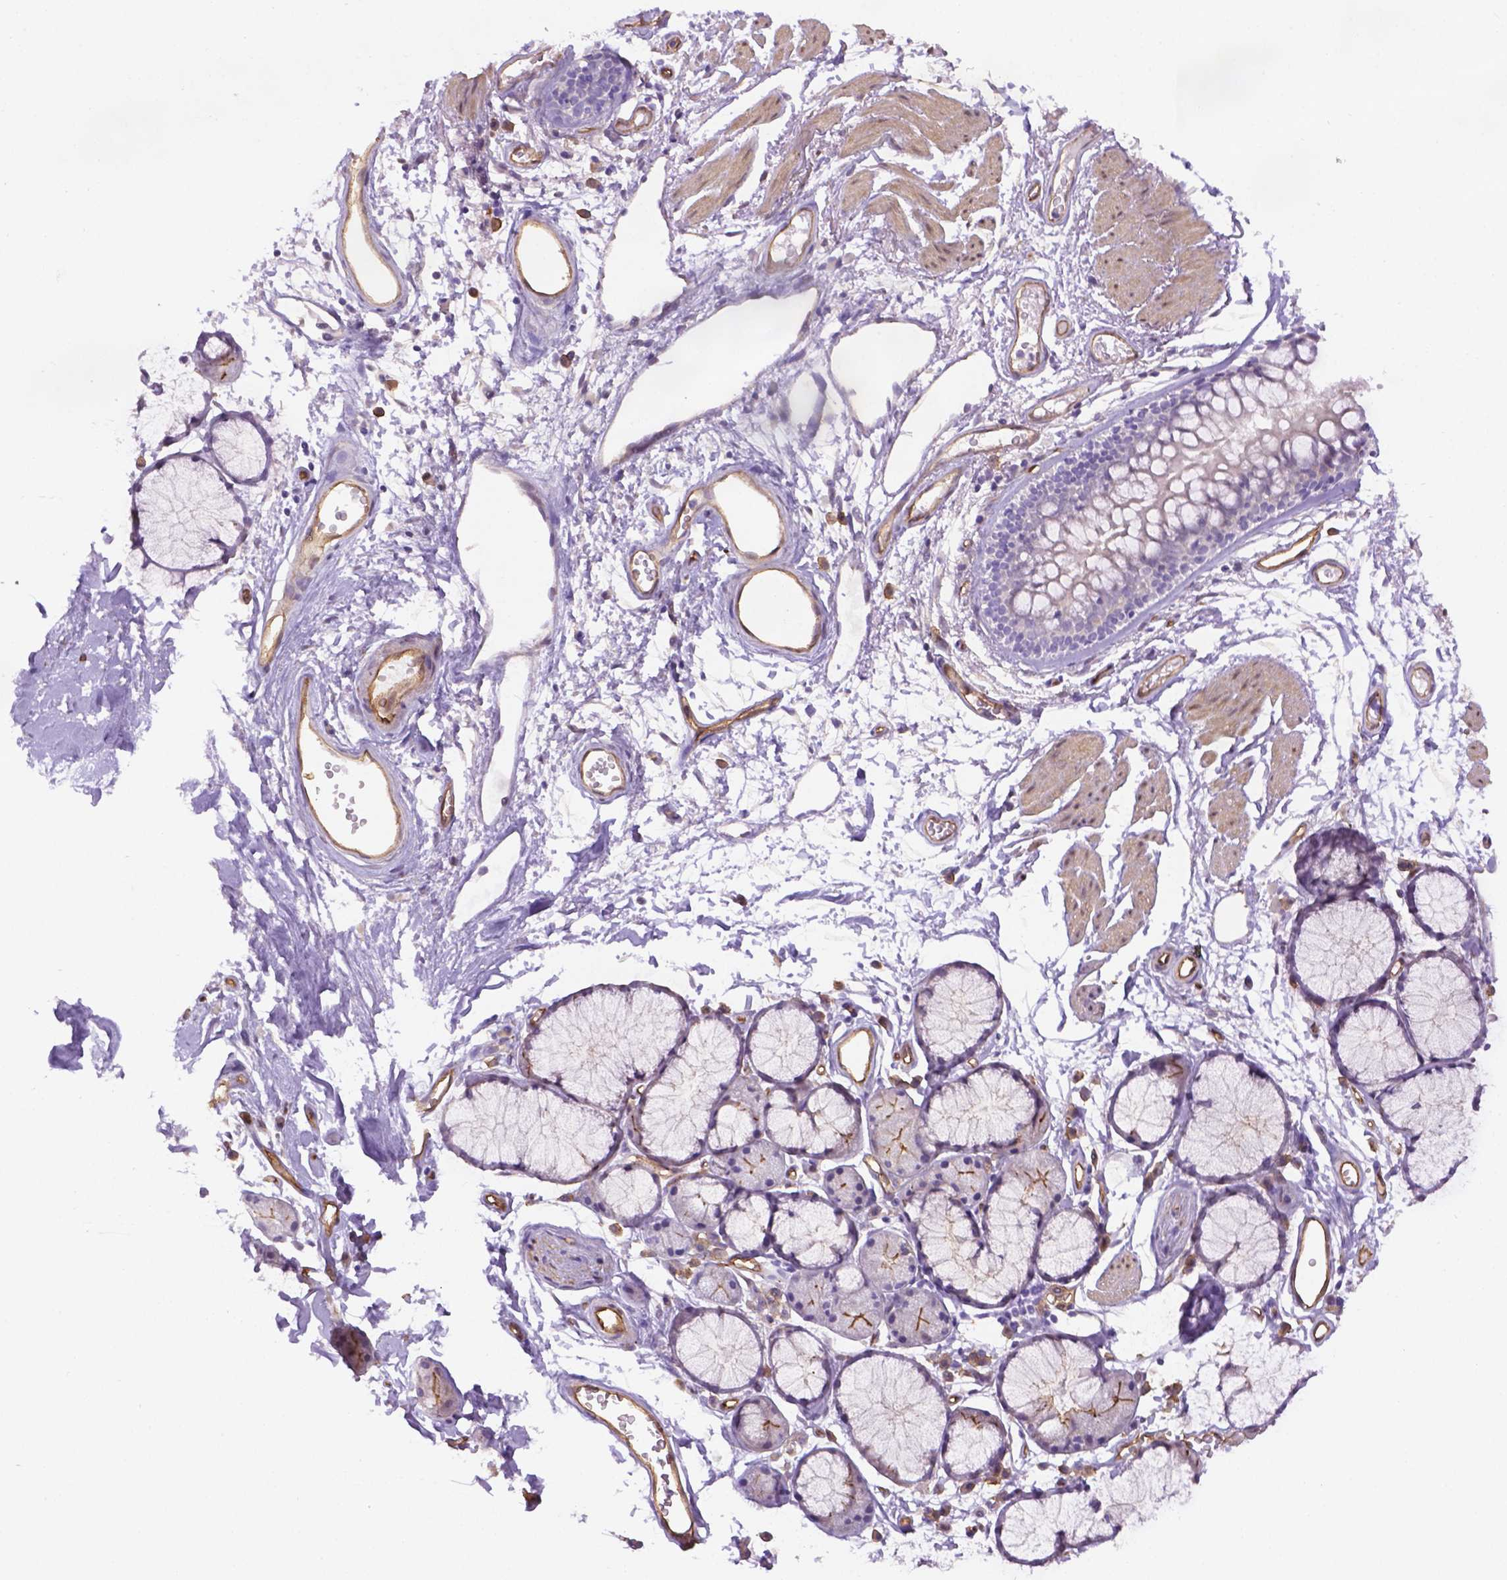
{"staining": {"intensity": "weak", "quantity": "25%-75%", "location": "cytoplasmic/membranous"}, "tissue": "soft tissue", "cell_type": "Chondrocytes", "image_type": "normal", "snomed": [{"axis": "morphology", "description": "Normal tissue, NOS"}, {"axis": "topography", "description": "Cartilage tissue"}, {"axis": "topography", "description": "Bronchus"}], "caption": "Immunohistochemical staining of normal human soft tissue reveals weak cytoplasmic/membranous protein positivity in approximately 25%-75% of chondrocytes. Using DAB (brown) and hematoxylin (blue) stains, captured at high magnification using brightfield microscopy.", "gene": "CLIC4", "patient": {"sex": "female", "age": 79}}